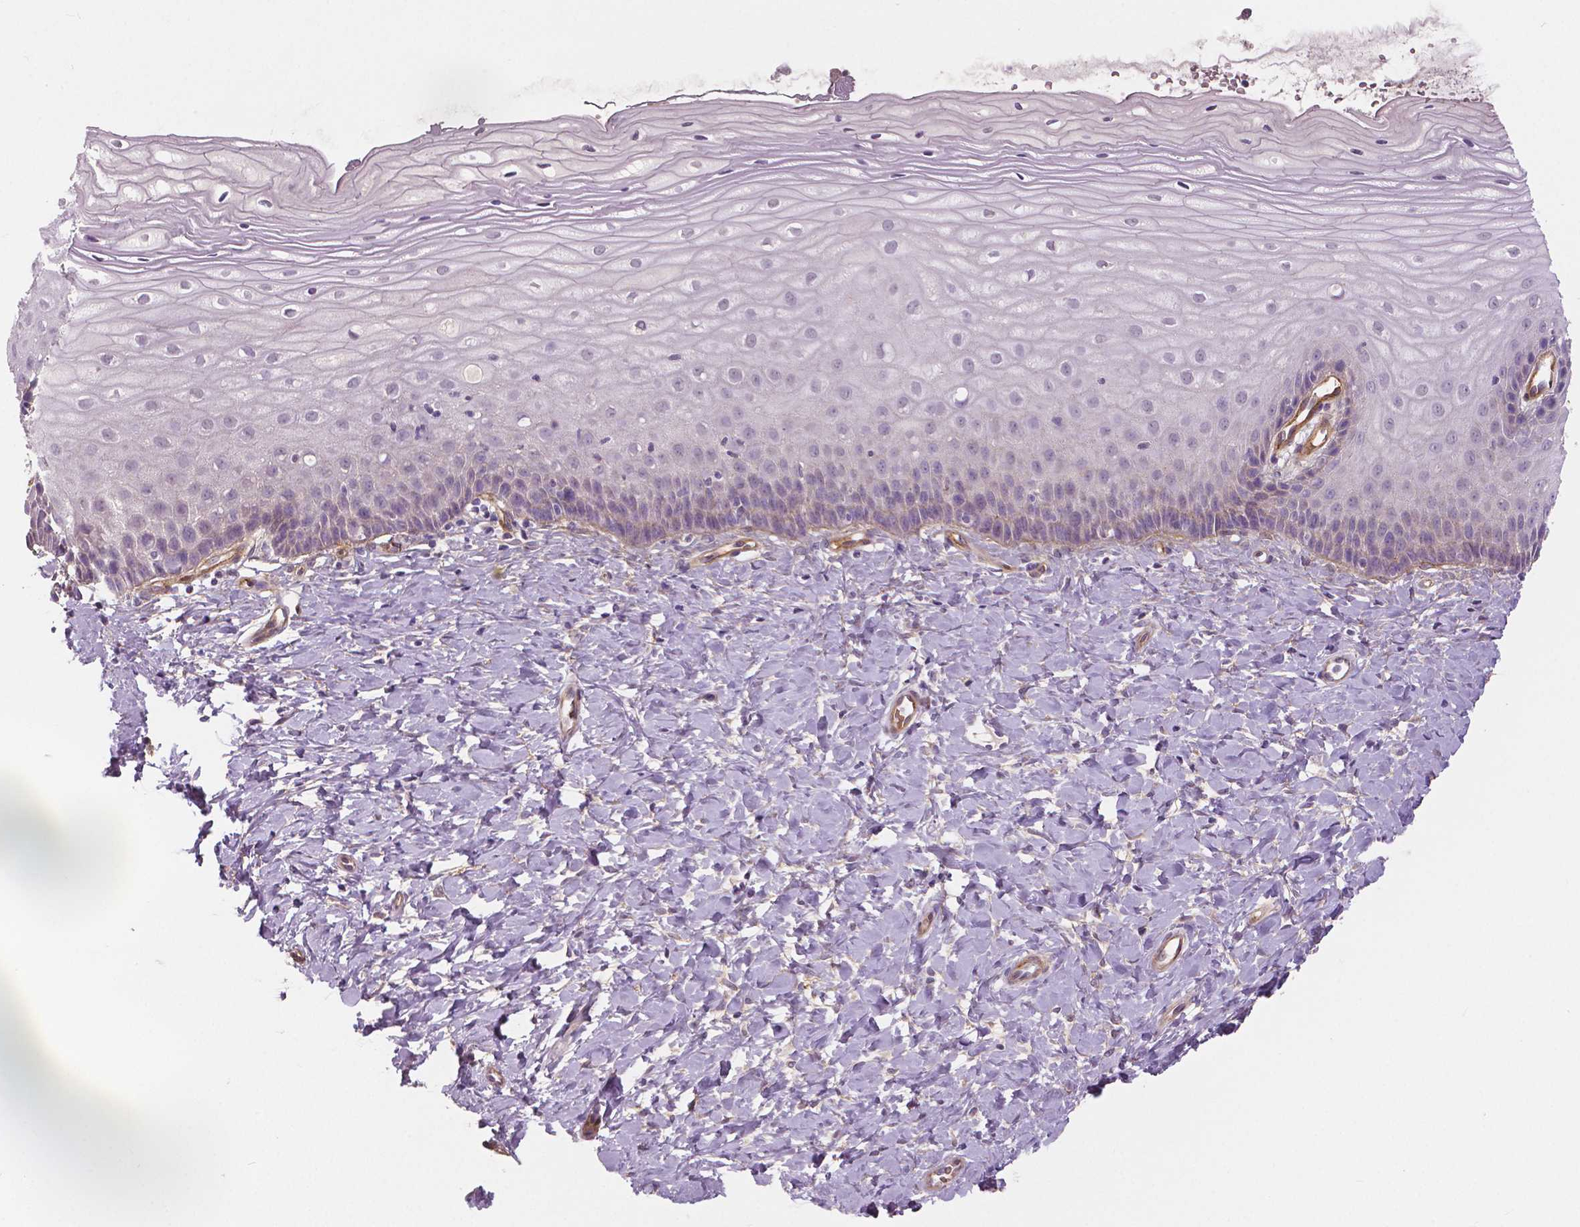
{"staining": {"intensity": "negative", "quantity": "none", "location": "none"}, "tissue": "cervix", "cell_type": "Glandular cells", "image_type": "normal", "snomed": [{"axis": "morphology", "description": "Normal tissue, NOS"}, {"axis": "topography", "description": "Cervix"}], "caption": "The immunohistochemistry (IHC) micrograph has no significant expression in glandular cells of cervix.", "gene": "FLT1", "patient": {"sex": "female", "age": 37}}